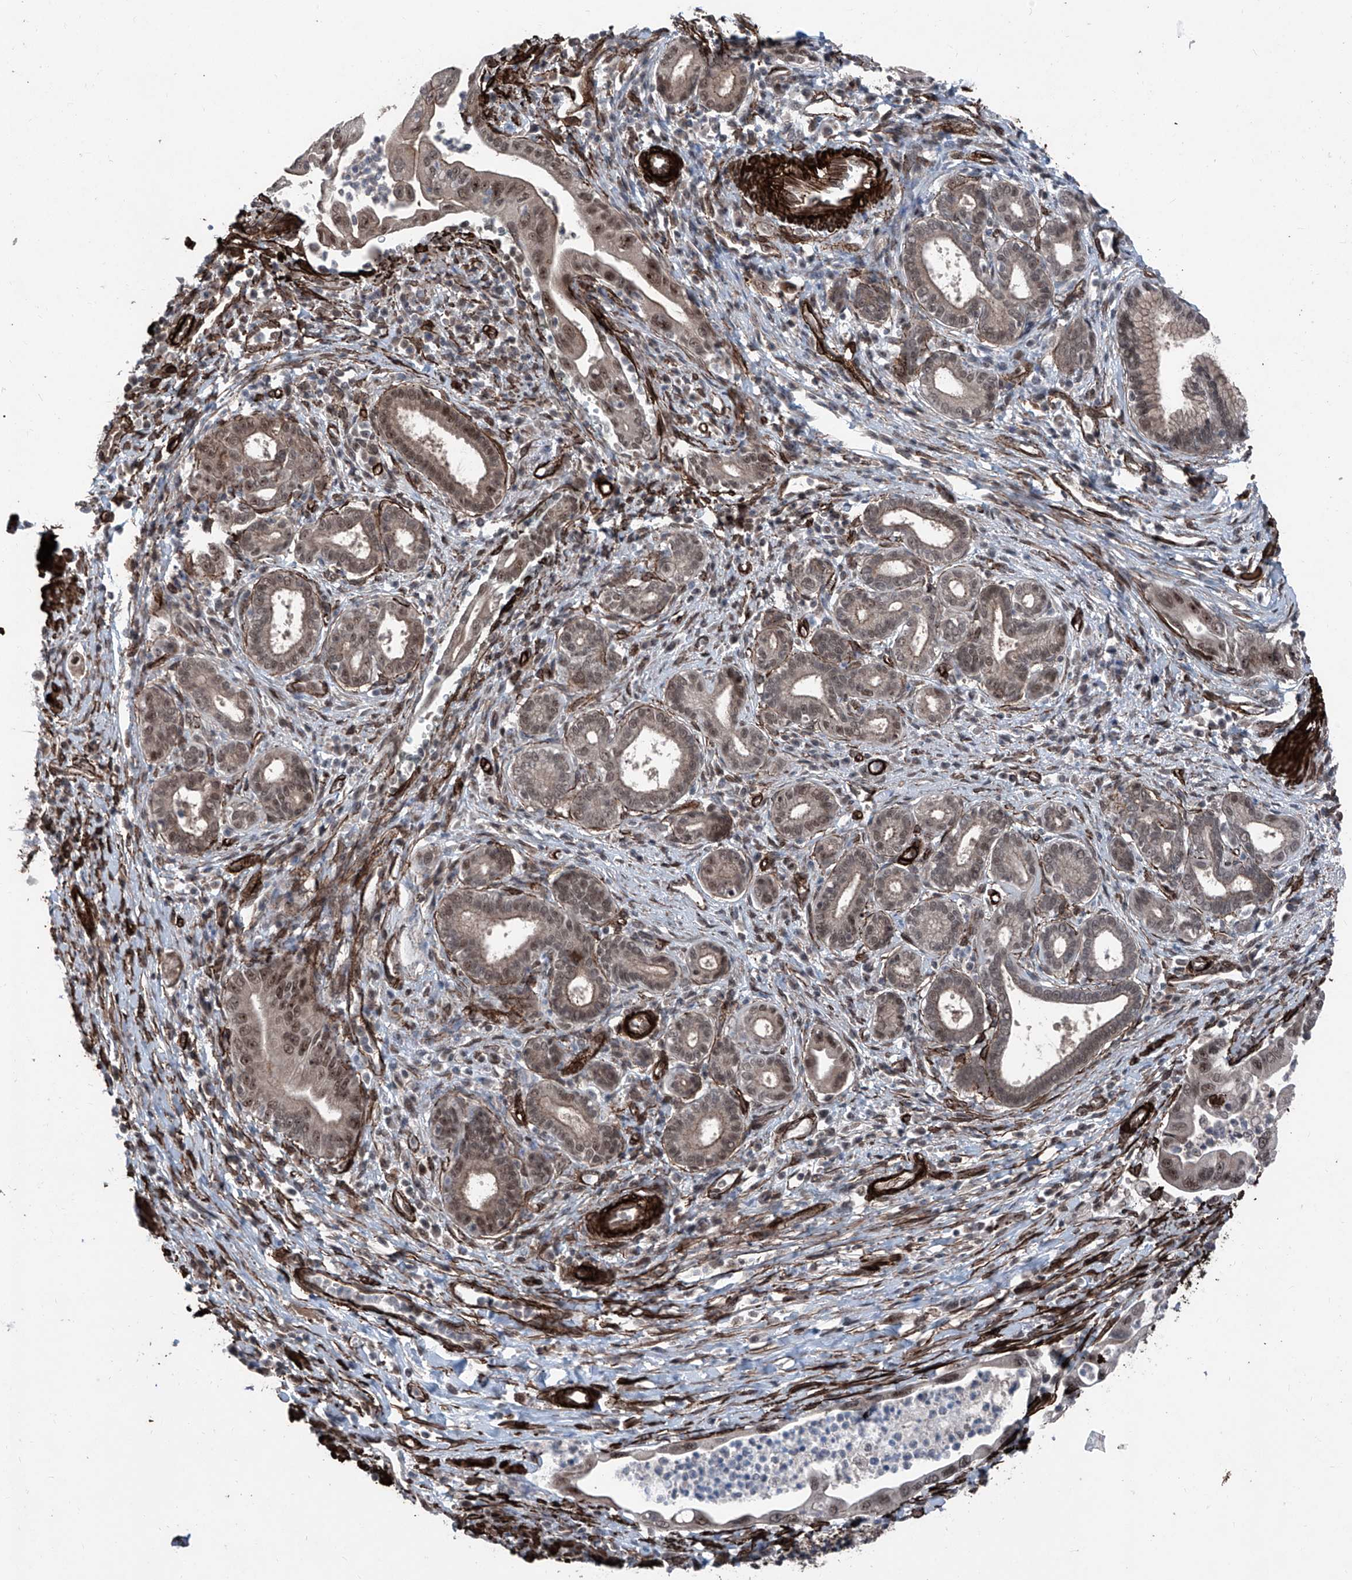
{"staining": {"intensity": "moderate", "quantity": ">75%", "location": "cytoplasmic/membranous,nuclear"}, "tissue": "pancreatic cancer", "cell_type": "Tumor cells", "image_type": "cancer", "snomed": [{"axis": "morphology", "description": "Adenocarcinoma, NOS"}, {"axis": "topography", "description": "Pancreas"}], "caption": "Immunohistochemistry image of neoplastic tissue: human pancreatic cancer stained using IHC shows medium levels of moderate protein expression localized specifically in the cytoplasmic/membranous and nuclear of tumor cells, appearing as a cytoplasmic/membranous and nuclear brown color.", "gene": "COA7", "patient": {"sex": "male", "age": 78}}